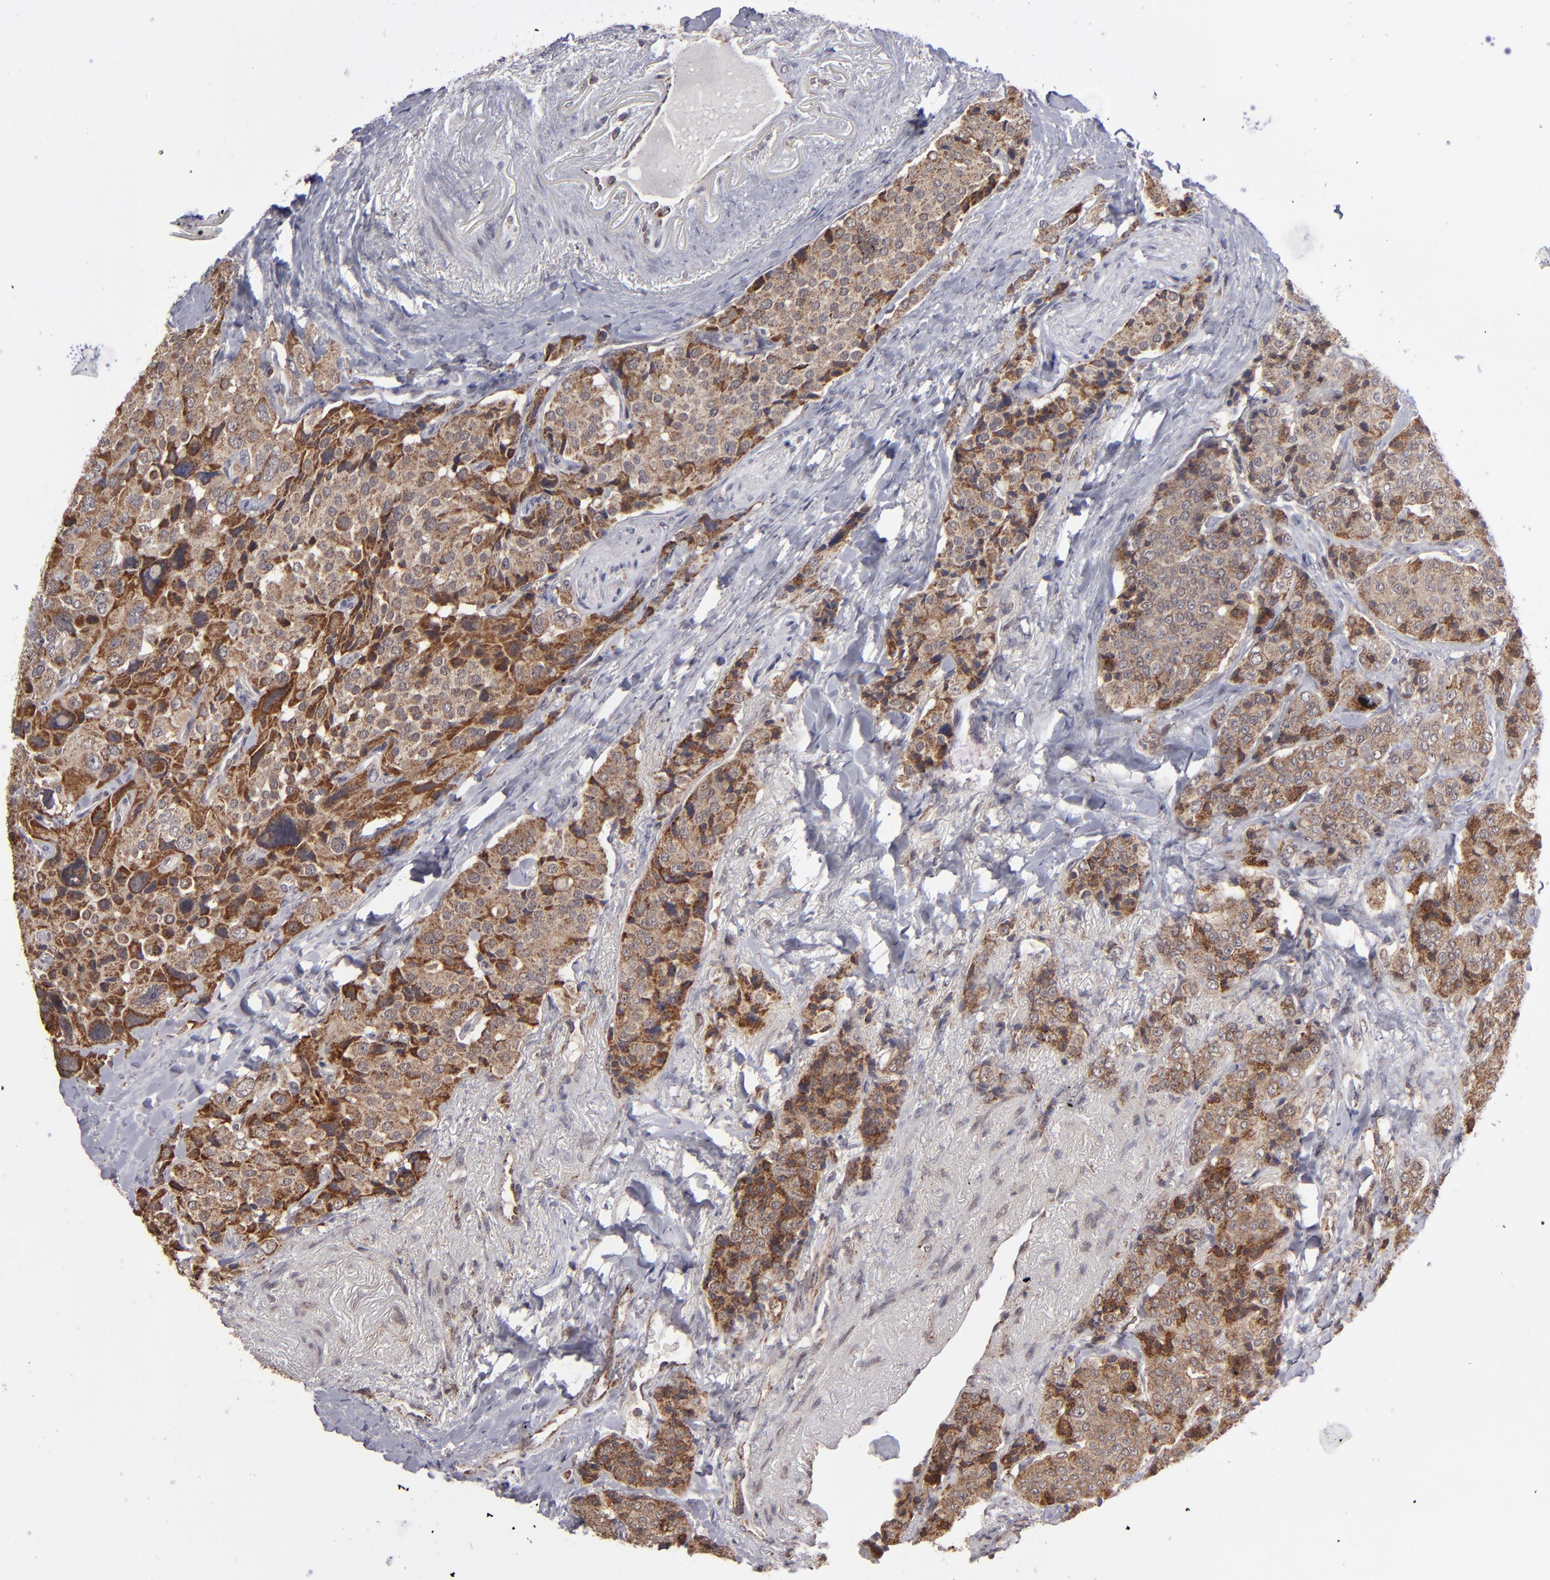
{"staining": {"intensity": "moderate", "quantity": ">75%", "location": "cytoplasmic/membranous"}, "tissue": "carcinoid", "cell_type": "Tumor cells", "image_type": "cancer", "snomed": [{"axis": "morphology", "description": "Carcinoid, malignant, NOS"}, {"axis": "topography", "description": "Colon"}], "caption": "Immunohistochemistry (IHC) photomicrograph of neoplastic tissue: carcinoid stained using IHC reveals medium levels of moderate protein expression localized specifically in the cytoplasmic/membranous of tumor cells, appearing as a cytoplasmic/membranous brown color.", "gene": "SLC15A1", "patient": {"sex": "female", "age": 61}}